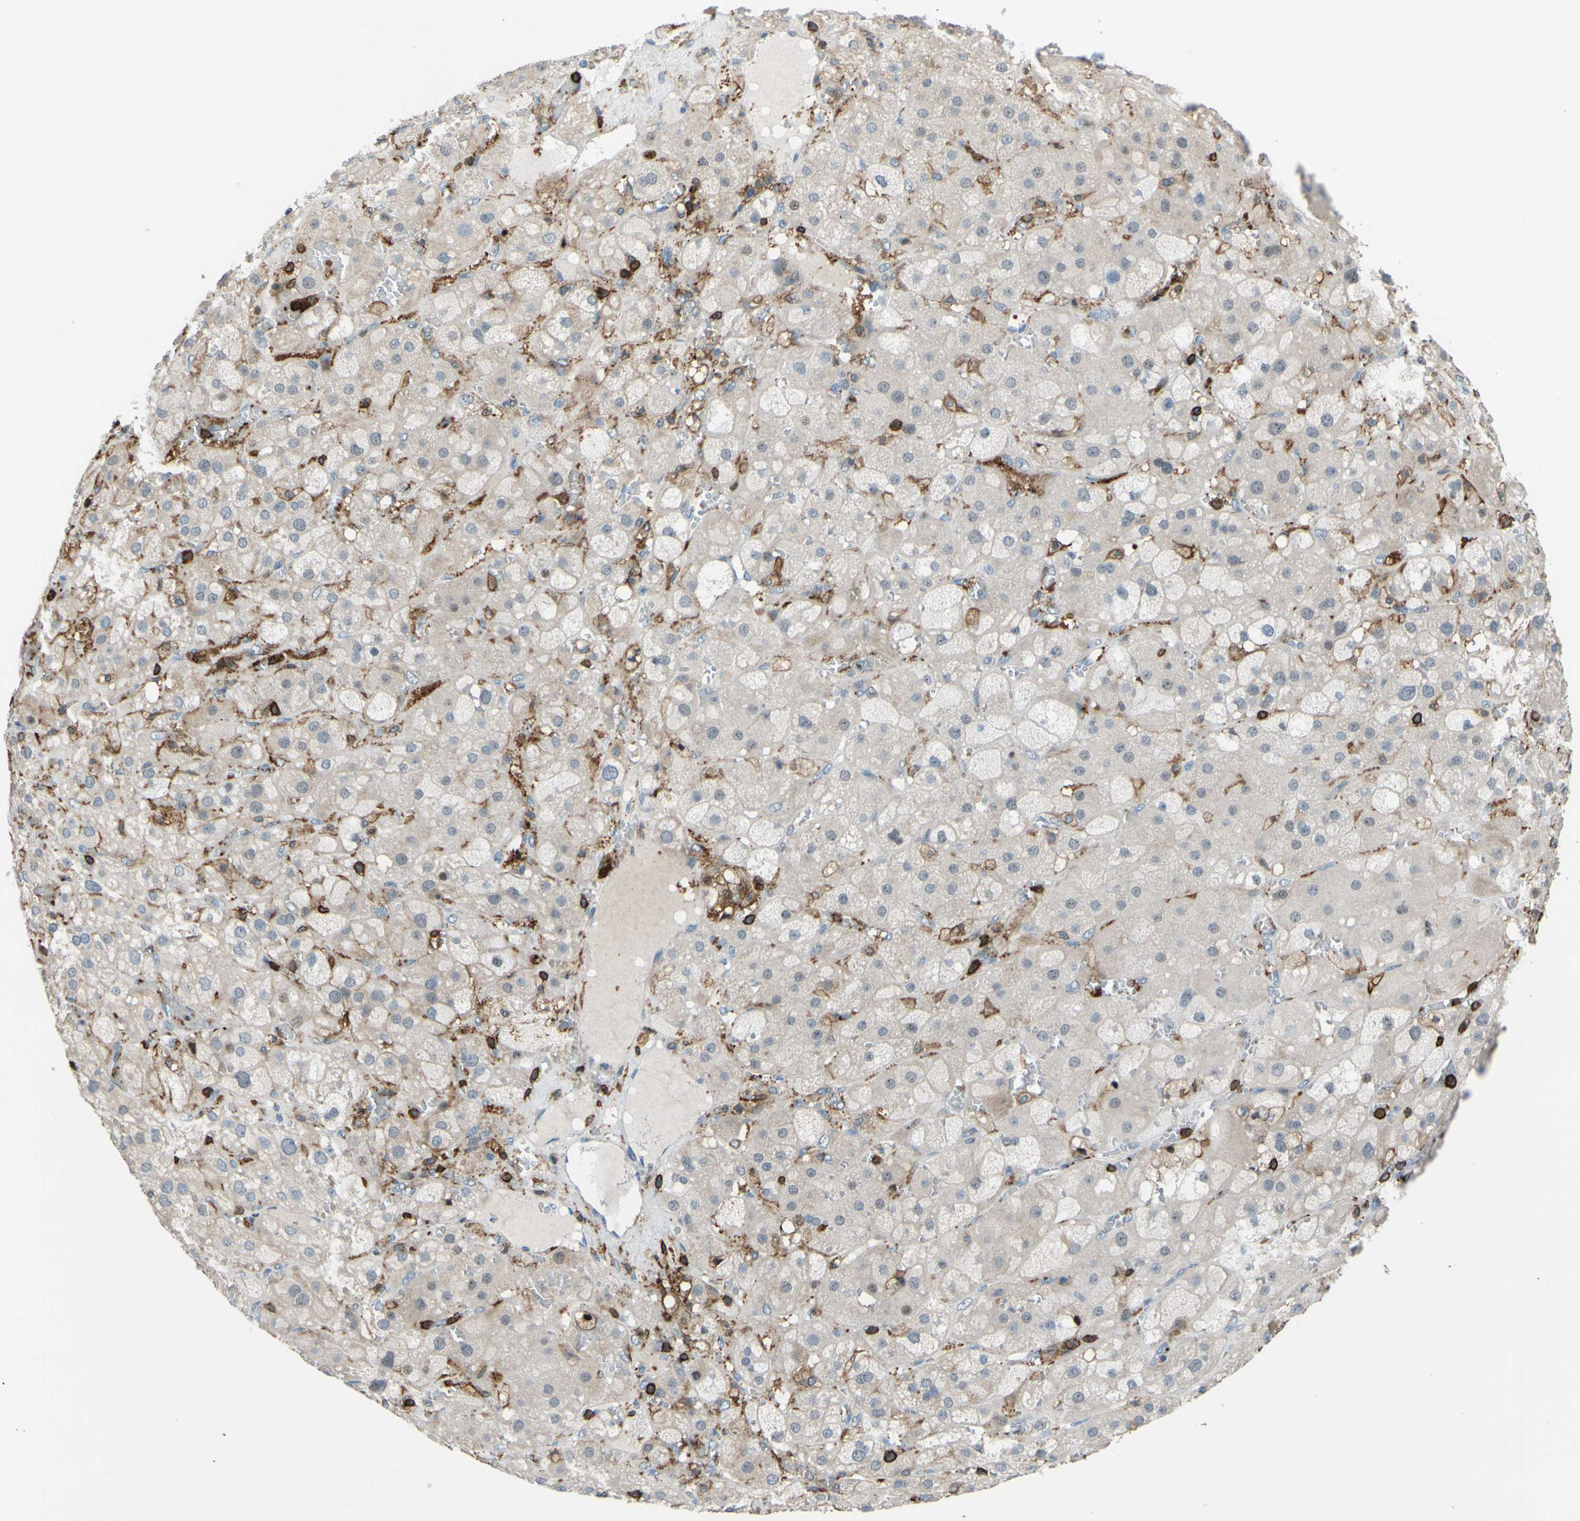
{"staining": {"intensity": "weak", "quantity": "<25%", "location": "cytoplasmic/membranous"}, "tissue": "adrenal gland", "cell_type": "Glandular cells", "image_type": "normal", "snomed": [{"axis": "morphology", "description": "Normal tissue, NOS"}, {"axis": "topography", "description": "Adrenal gland"}], "caption": "DAB (3,3'-diaminobenzidine) immunohistochemical staining of benign adrenal gland exhibits no significant expression in glandular cells.", "gene": "PCDHB5", "patient": {"sex": "female", "age": 47}}